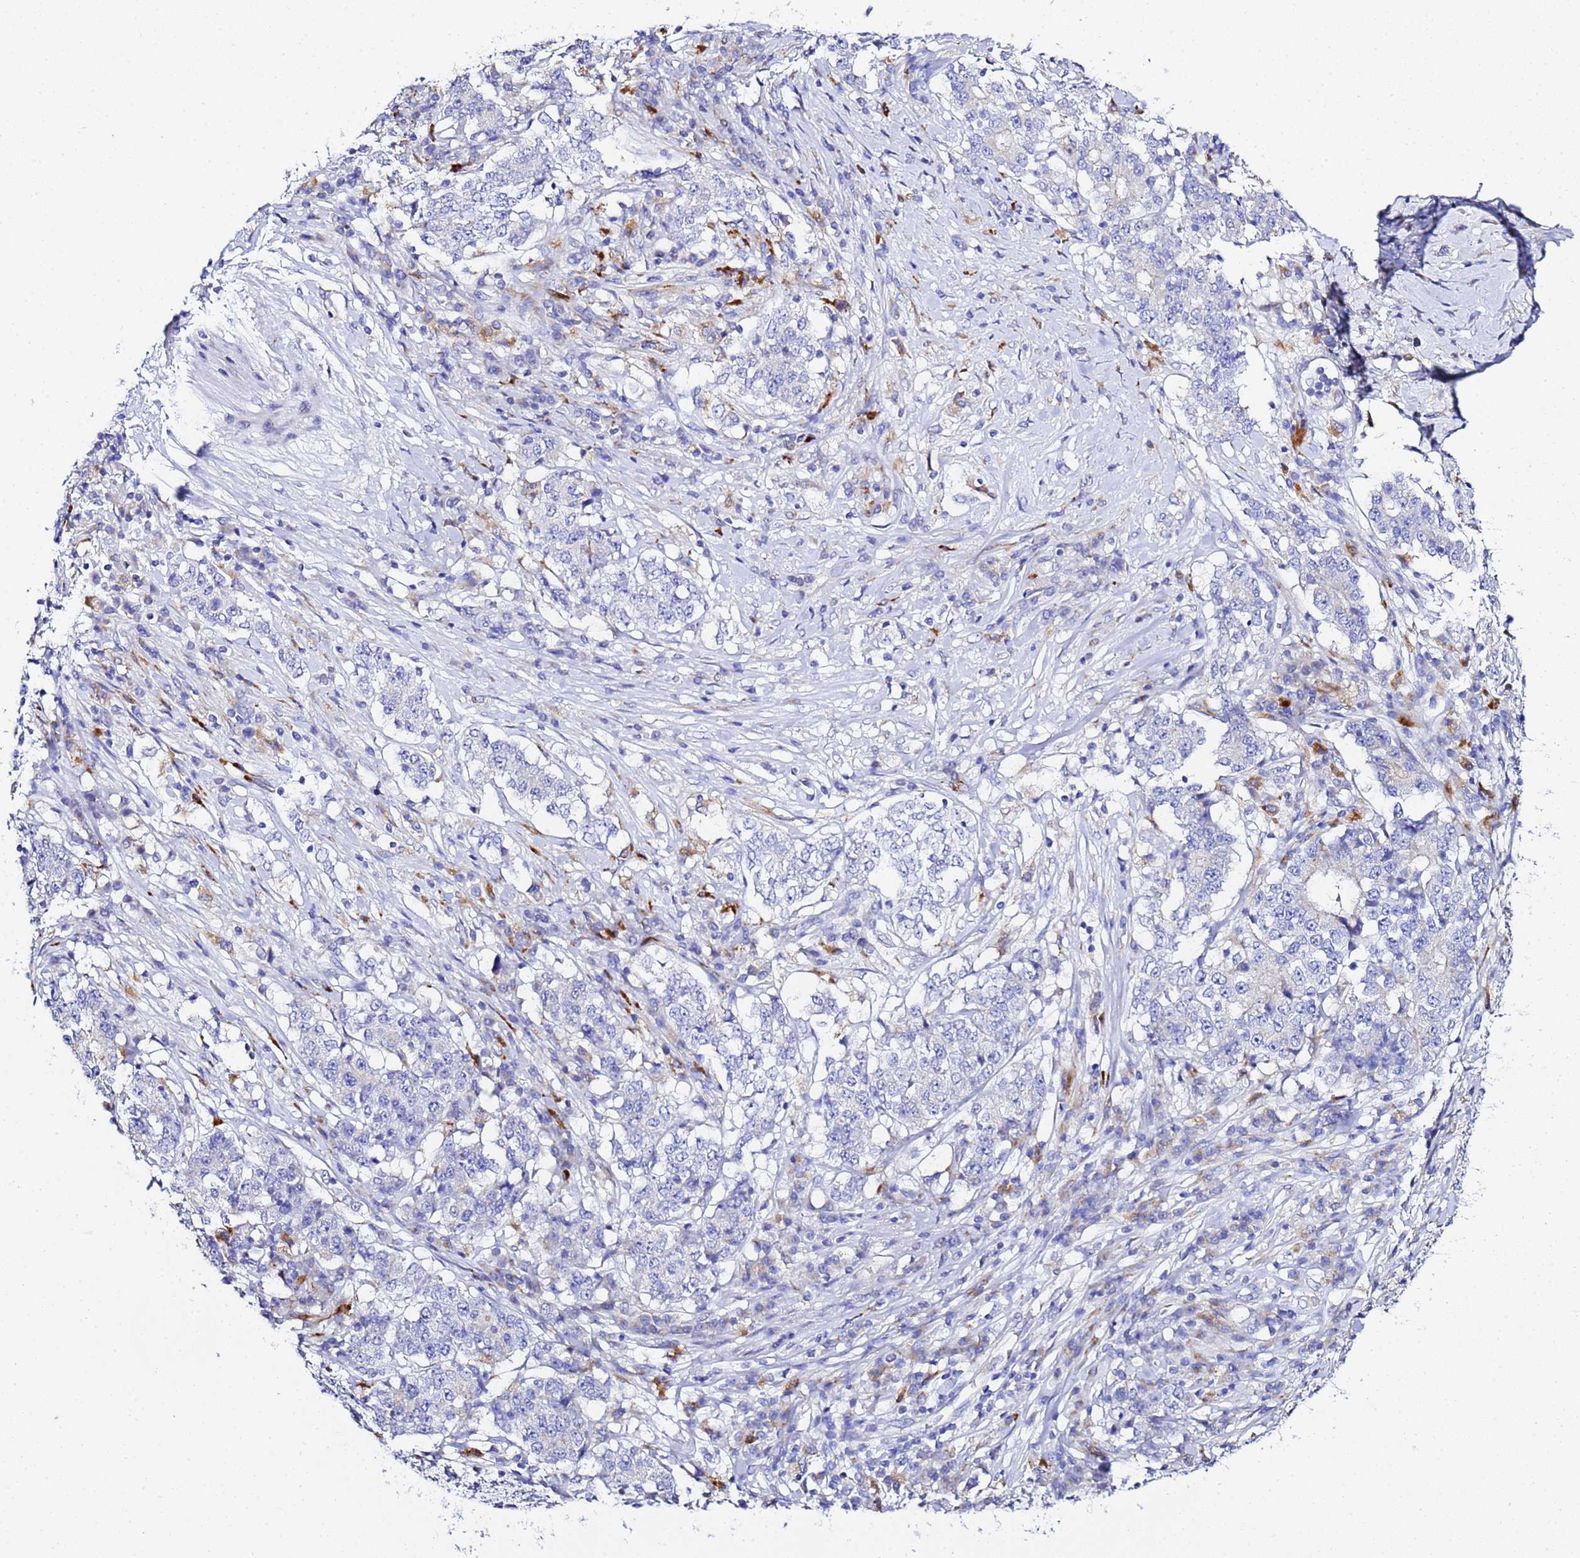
{"staining": {"intensity": "negative", "quantity": "none", "location": "none"}, "tissue": "stomach cancer", "cell_type": "Tumor cells", "image_type": "cancer", "snomed": [{"axis": "morphology", "description": "Adenocarcinoma, NOS"}, {"axis": "topography", "description": "Stomach"}], "caption": "A histopathology image of stomach cancer stained for a protein reveals no brown staining in tumor cells.", "gene": "VTI1B", "patient": {"sex": "male", "age": 59}}